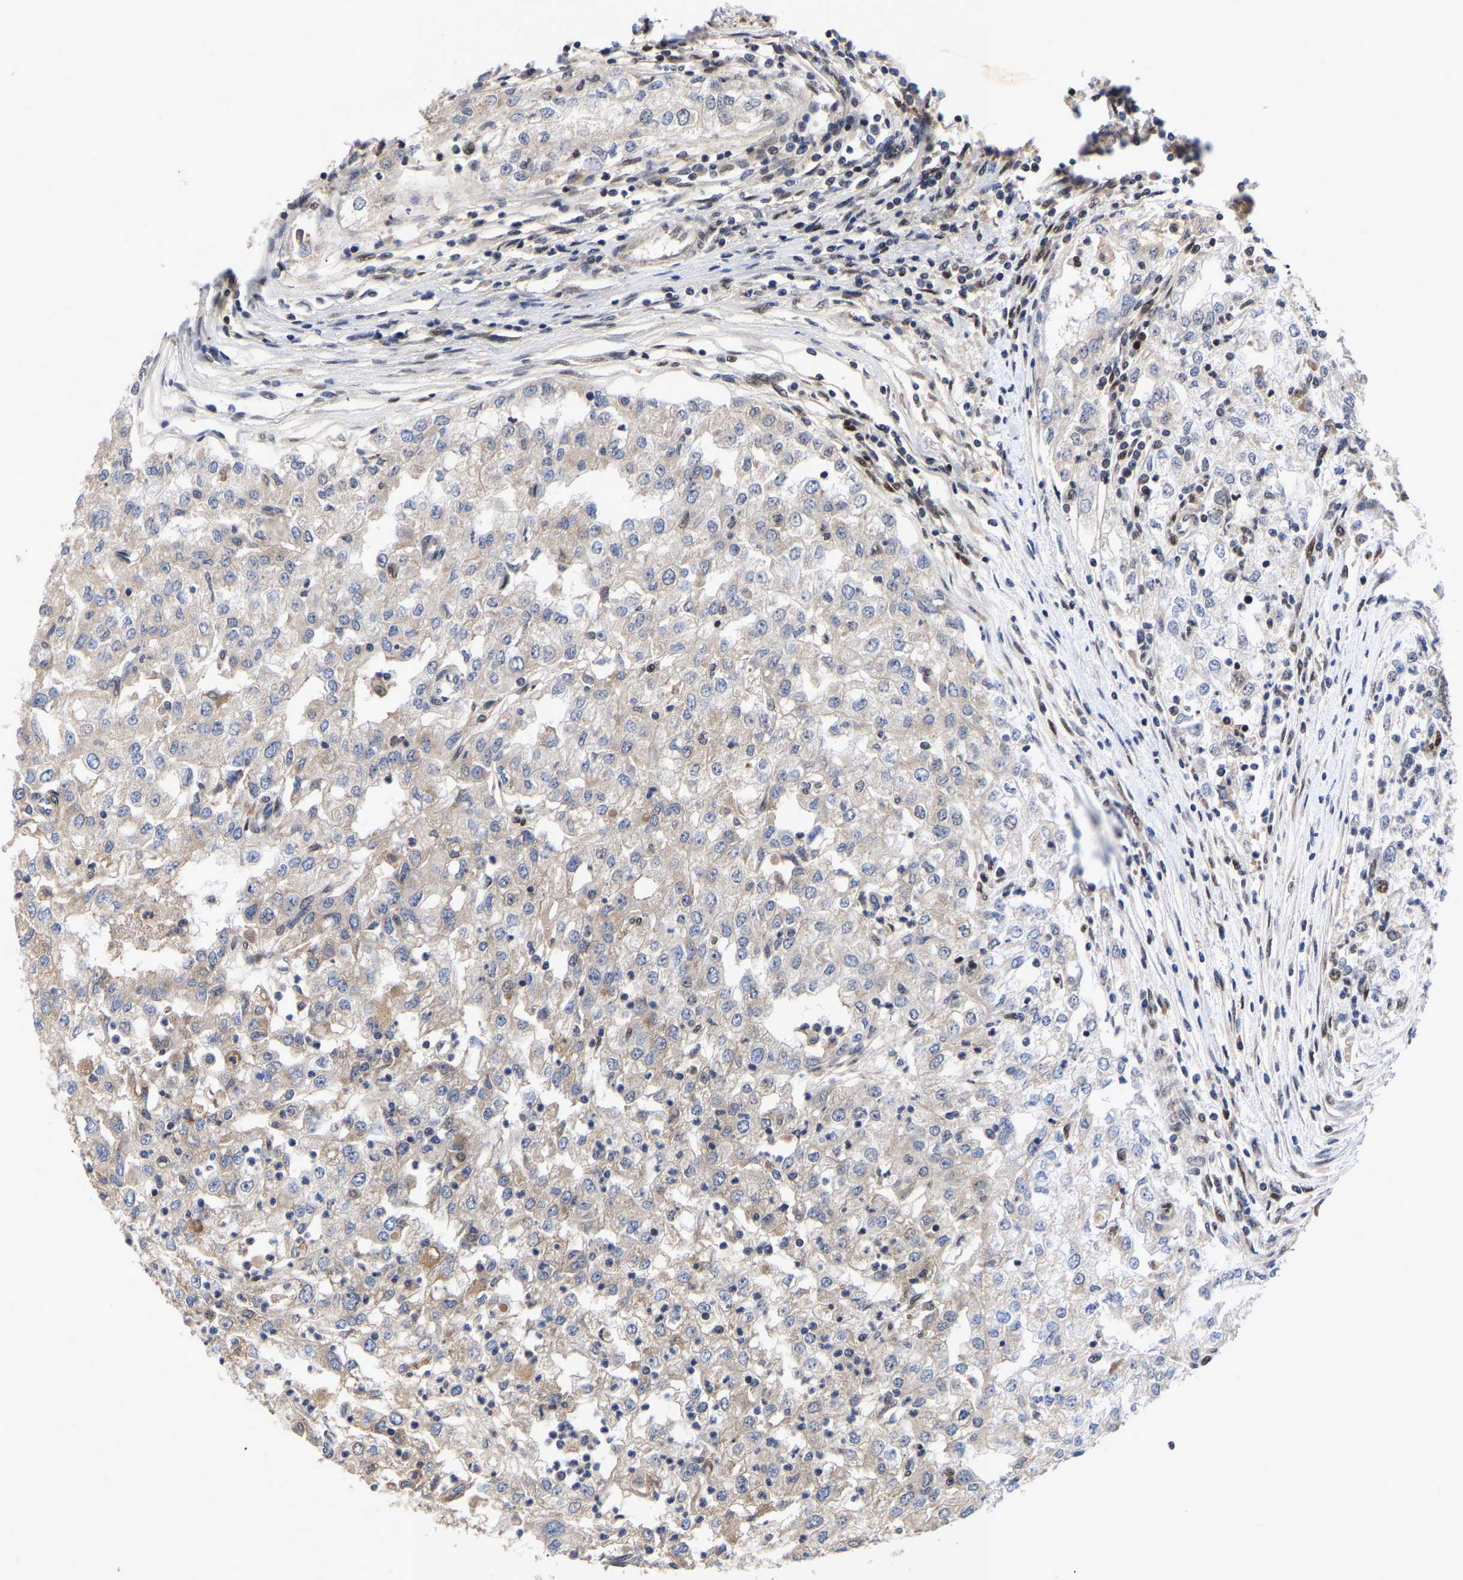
{"staining": {"intensity": "weak", "quantity": "<25%", "location": "cytoplasmic/membranous"}, "tissue": "renal cancer", "cell_type": "Tumor cells", "image_type": "cancer", "snomed": [{"axis": "morphology", "description": "Adenocarcinoma, NOS"}, {"axis": "topography", "description": "Kidney"}], "caption": "Renal cancer was stained to show a protein in brown. There is no significant expression in tumor cells.", "gene": "JUNB", "patient": {"sex": "female", "age": 54}}